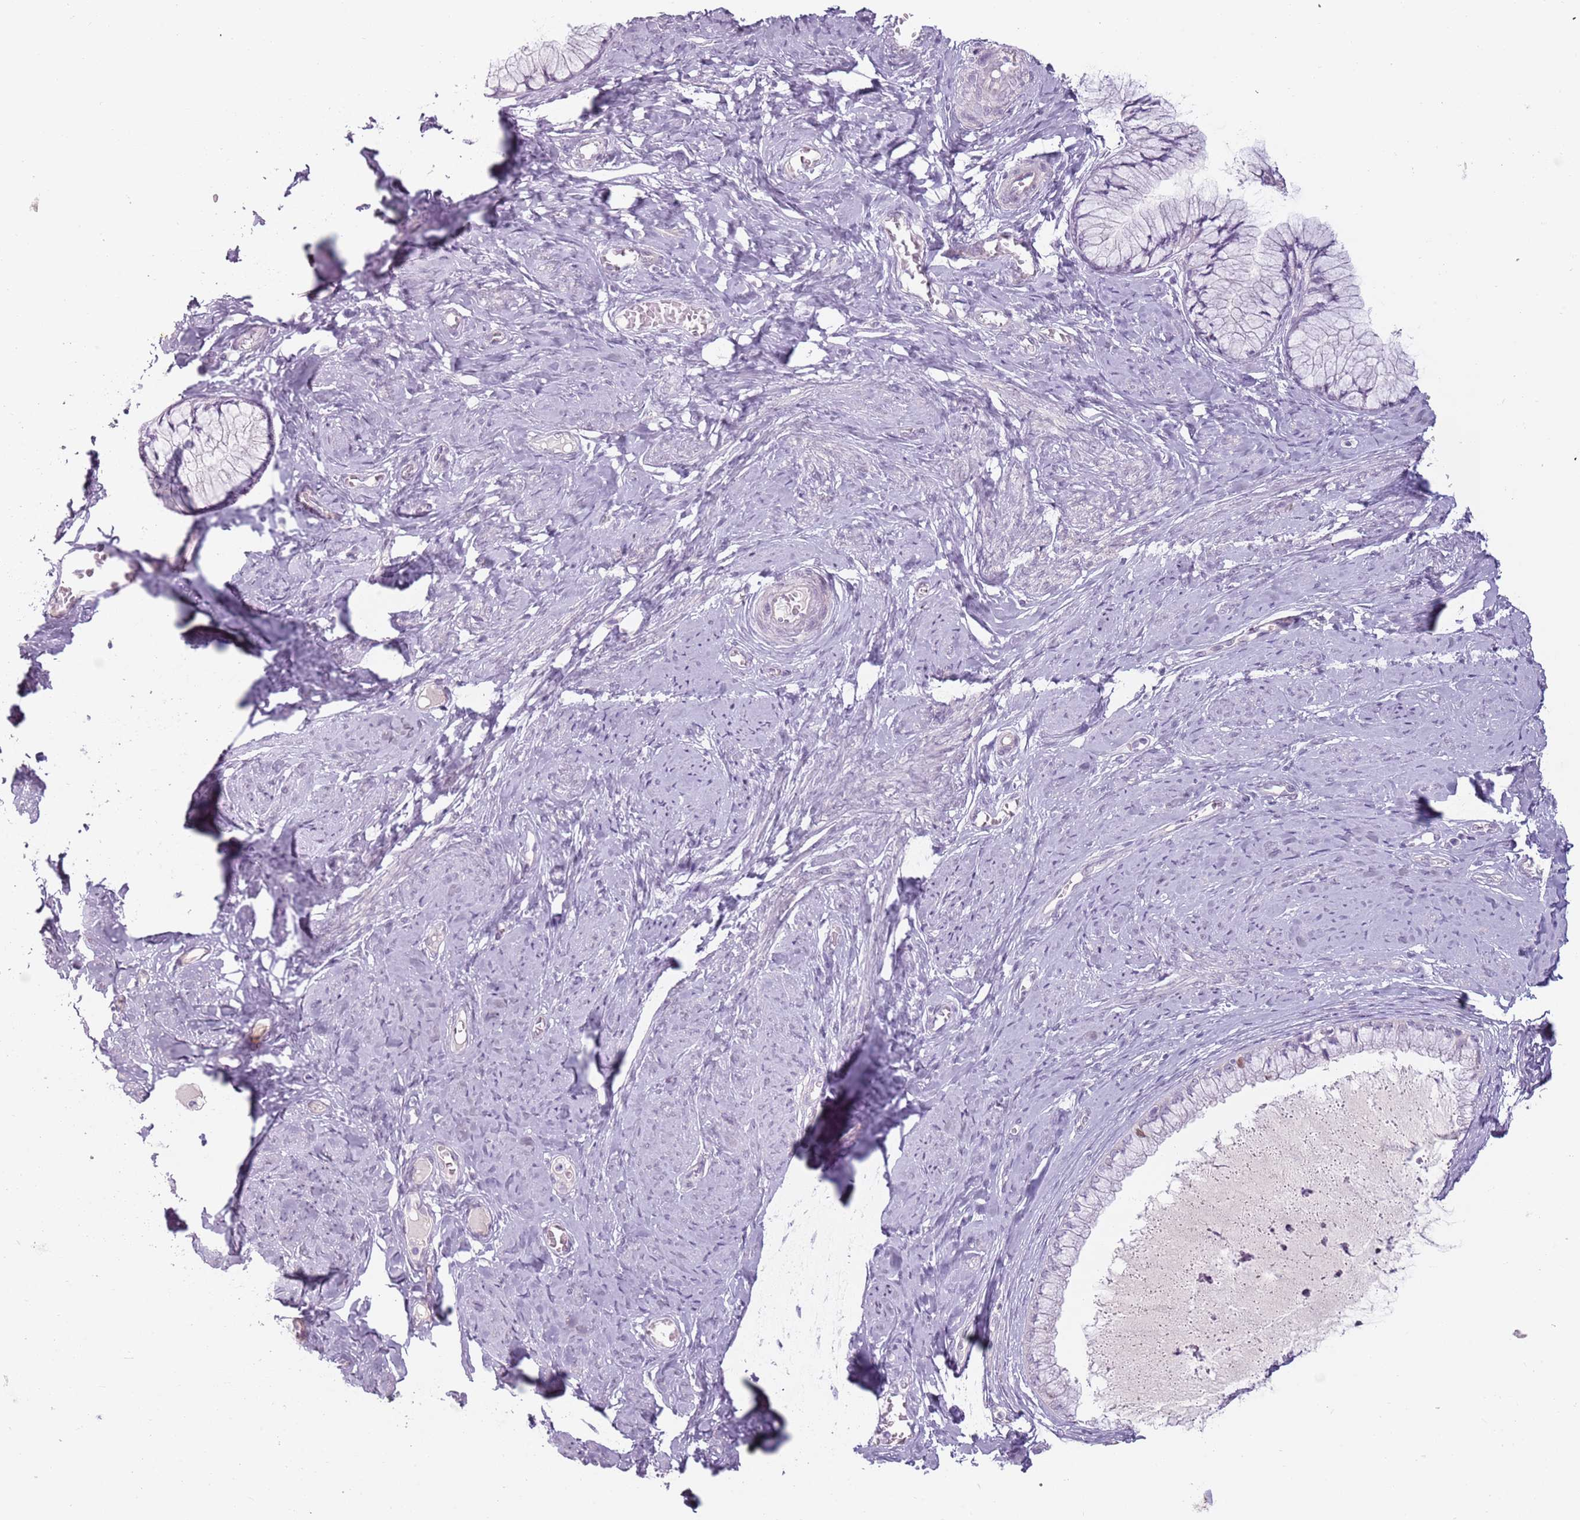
{"staining": {"intensity": "negative", "quantity": "none", "location": "none"}, "tissue": "cervix", "cell_type": "Glandular cells", "image_type": "normal", "snomed": [{"axis": "morphology", "description": "Normal tissue, NOS"}, {"axis": "topography", "description": "Cervix"}], "caption": "Glandular cells show no significant protein staining in benign cervix.", "gene": "RFX2", "patient": {"sex": "female", "age": 42}}